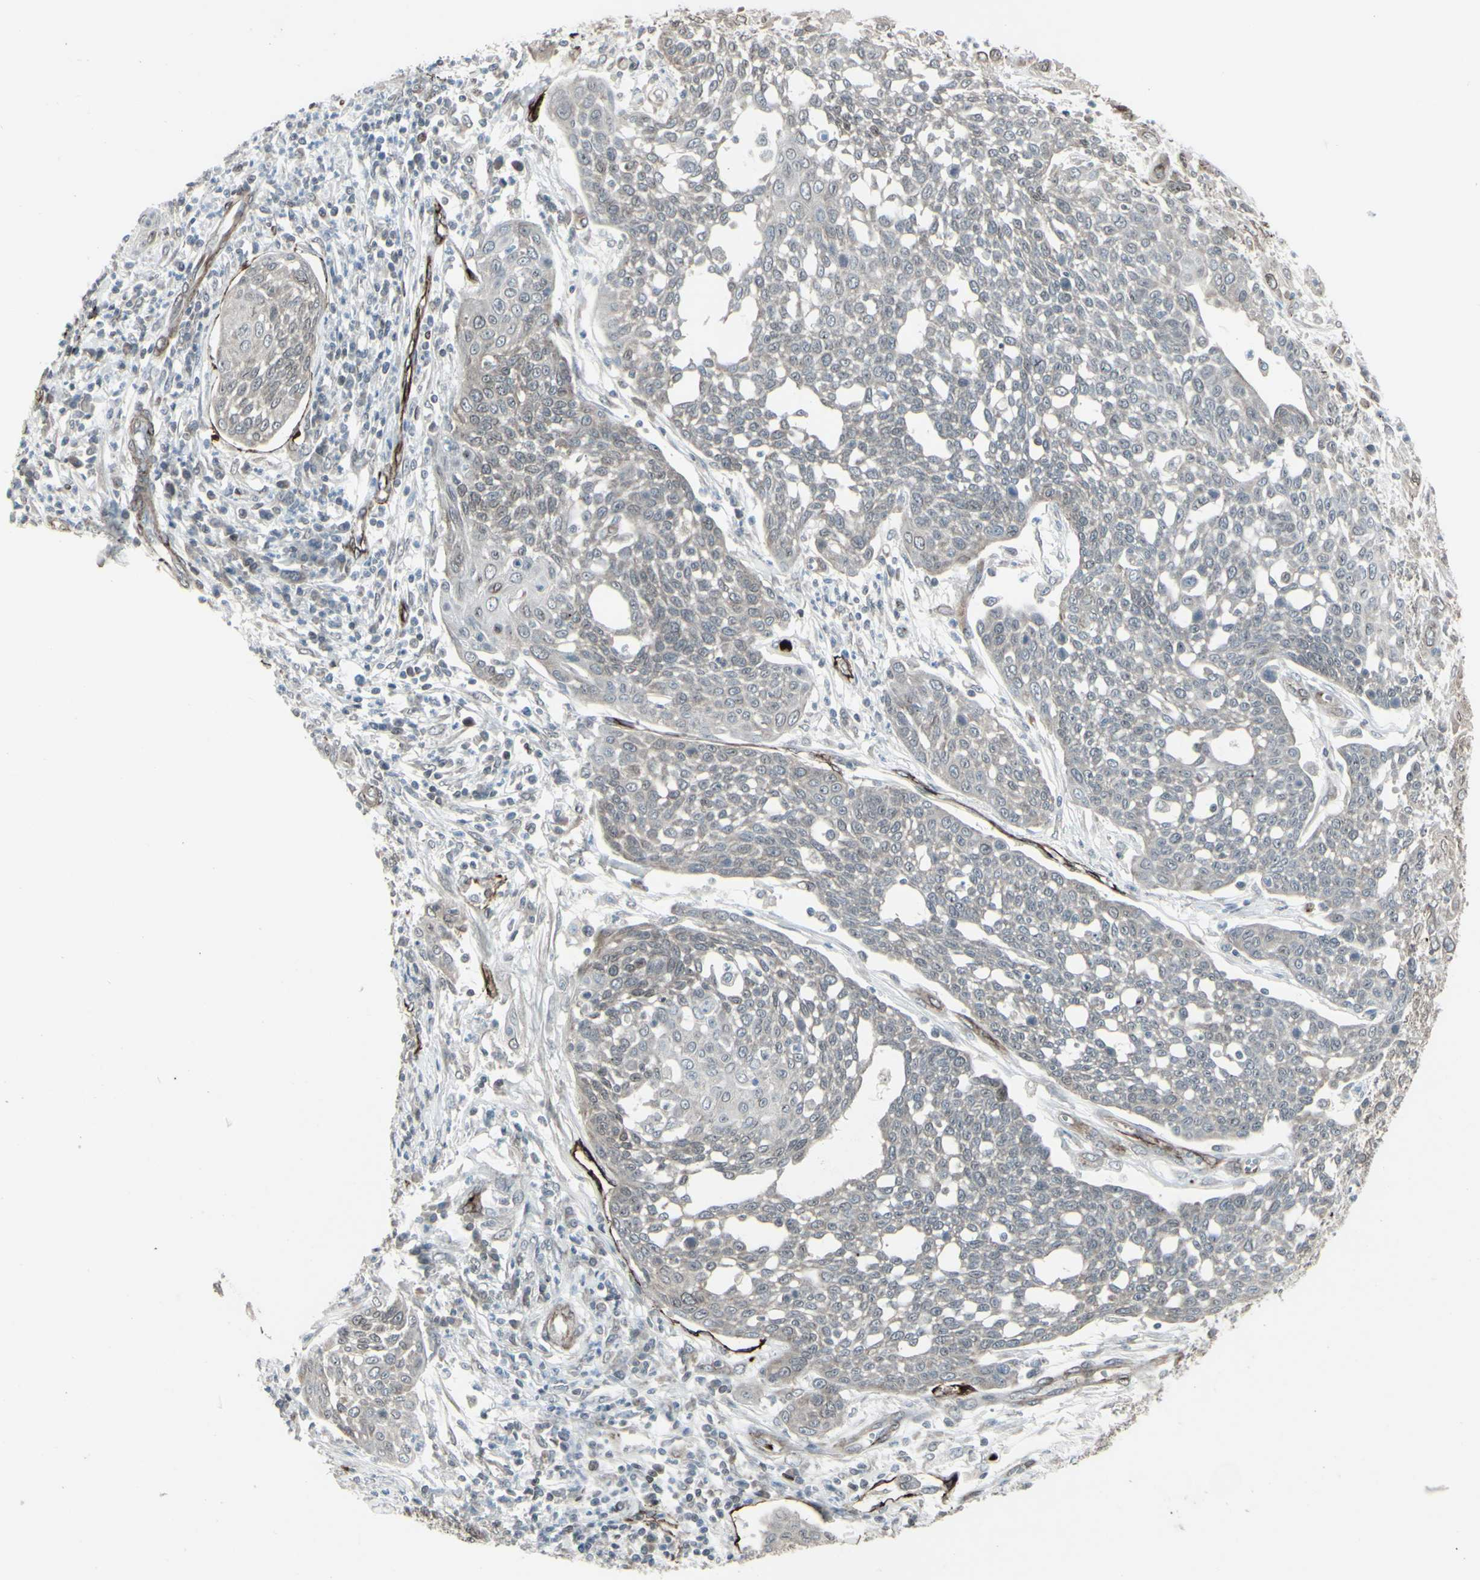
{"staining": {"intensity": "weak", "quantity": "25%-75%", "location": "cytoplasmic/membranous"}, "tissue": "cervical cancer", "cell_type": "Tumor cells", "image_type": "cancer", "snomed": [{"axis": "morphology", "description": "Squamous cell carcinoma, NOS"}, {"axis": "topography", "description": "Cervix"}], "caption": "Protein analysis of squamous cell carcinoma (cervical) tissue demonstrates weak cytoplasmic/membranous expression in approximately 25%-75% of tumor cells.", "gene": "DTX3L", "patient": {"sex": "female", "age": 34}}